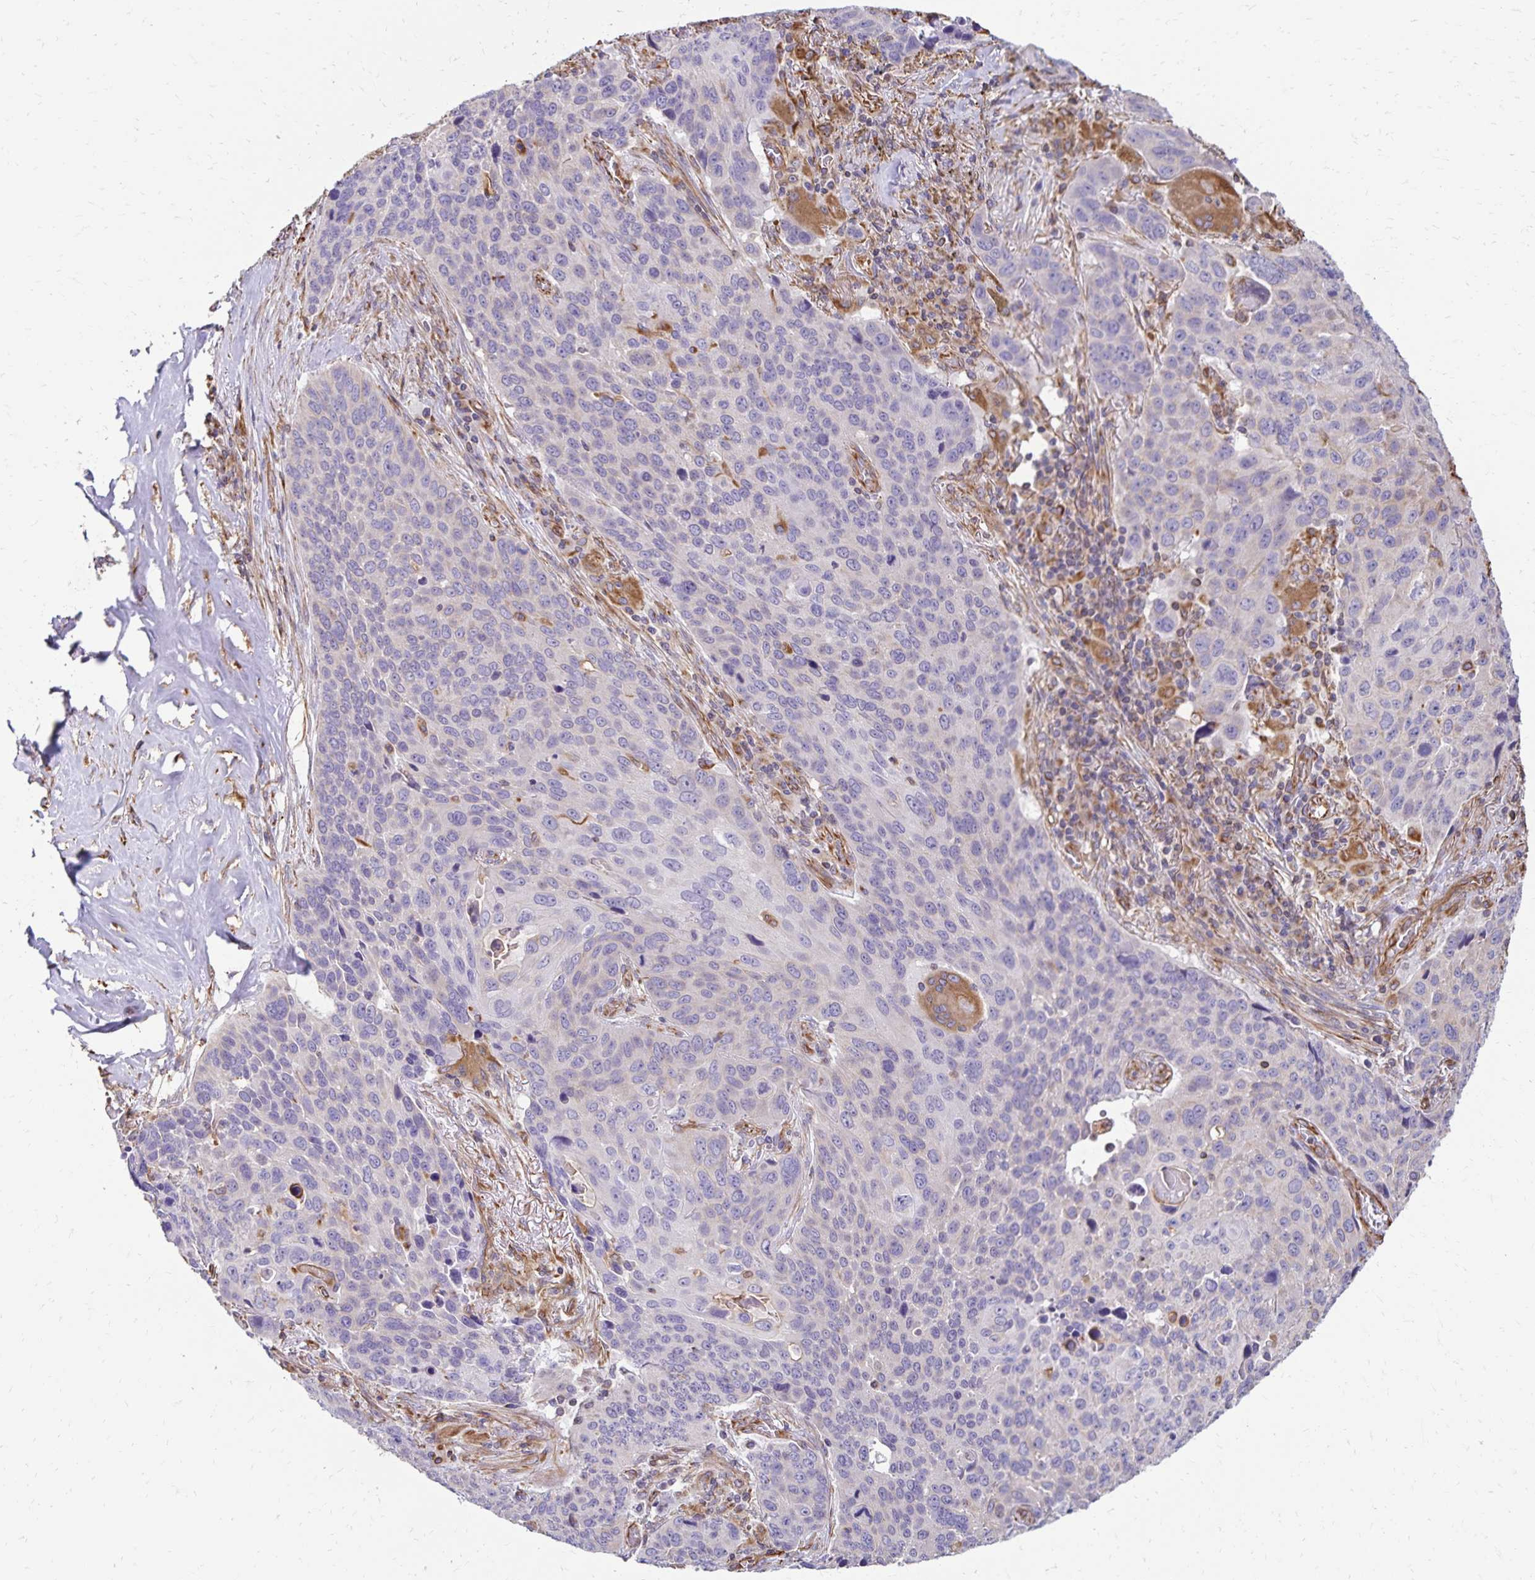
{"staining": {"intensity": "moderate", "quantity": "<25%", "location": "cytoplasmic/membranous"}, "tissue": "lung cancer", "cell_type": "Tumor cells", "image_type": "cancer", "snomed": [{"axis": "morphology", "description": "Squamous cell carcinoma, NOS"}, {"axis": "topography", "description": "Lung"}], "caption": "Immunohistochemical staining of squamous cell carcinoma (lung) displays low levels of moderate cytoplasmic/membranous protein expression in about <25% of tumor cells.", "gene": "TRPV6", "patient": {"sex": "male", "age": 68}}